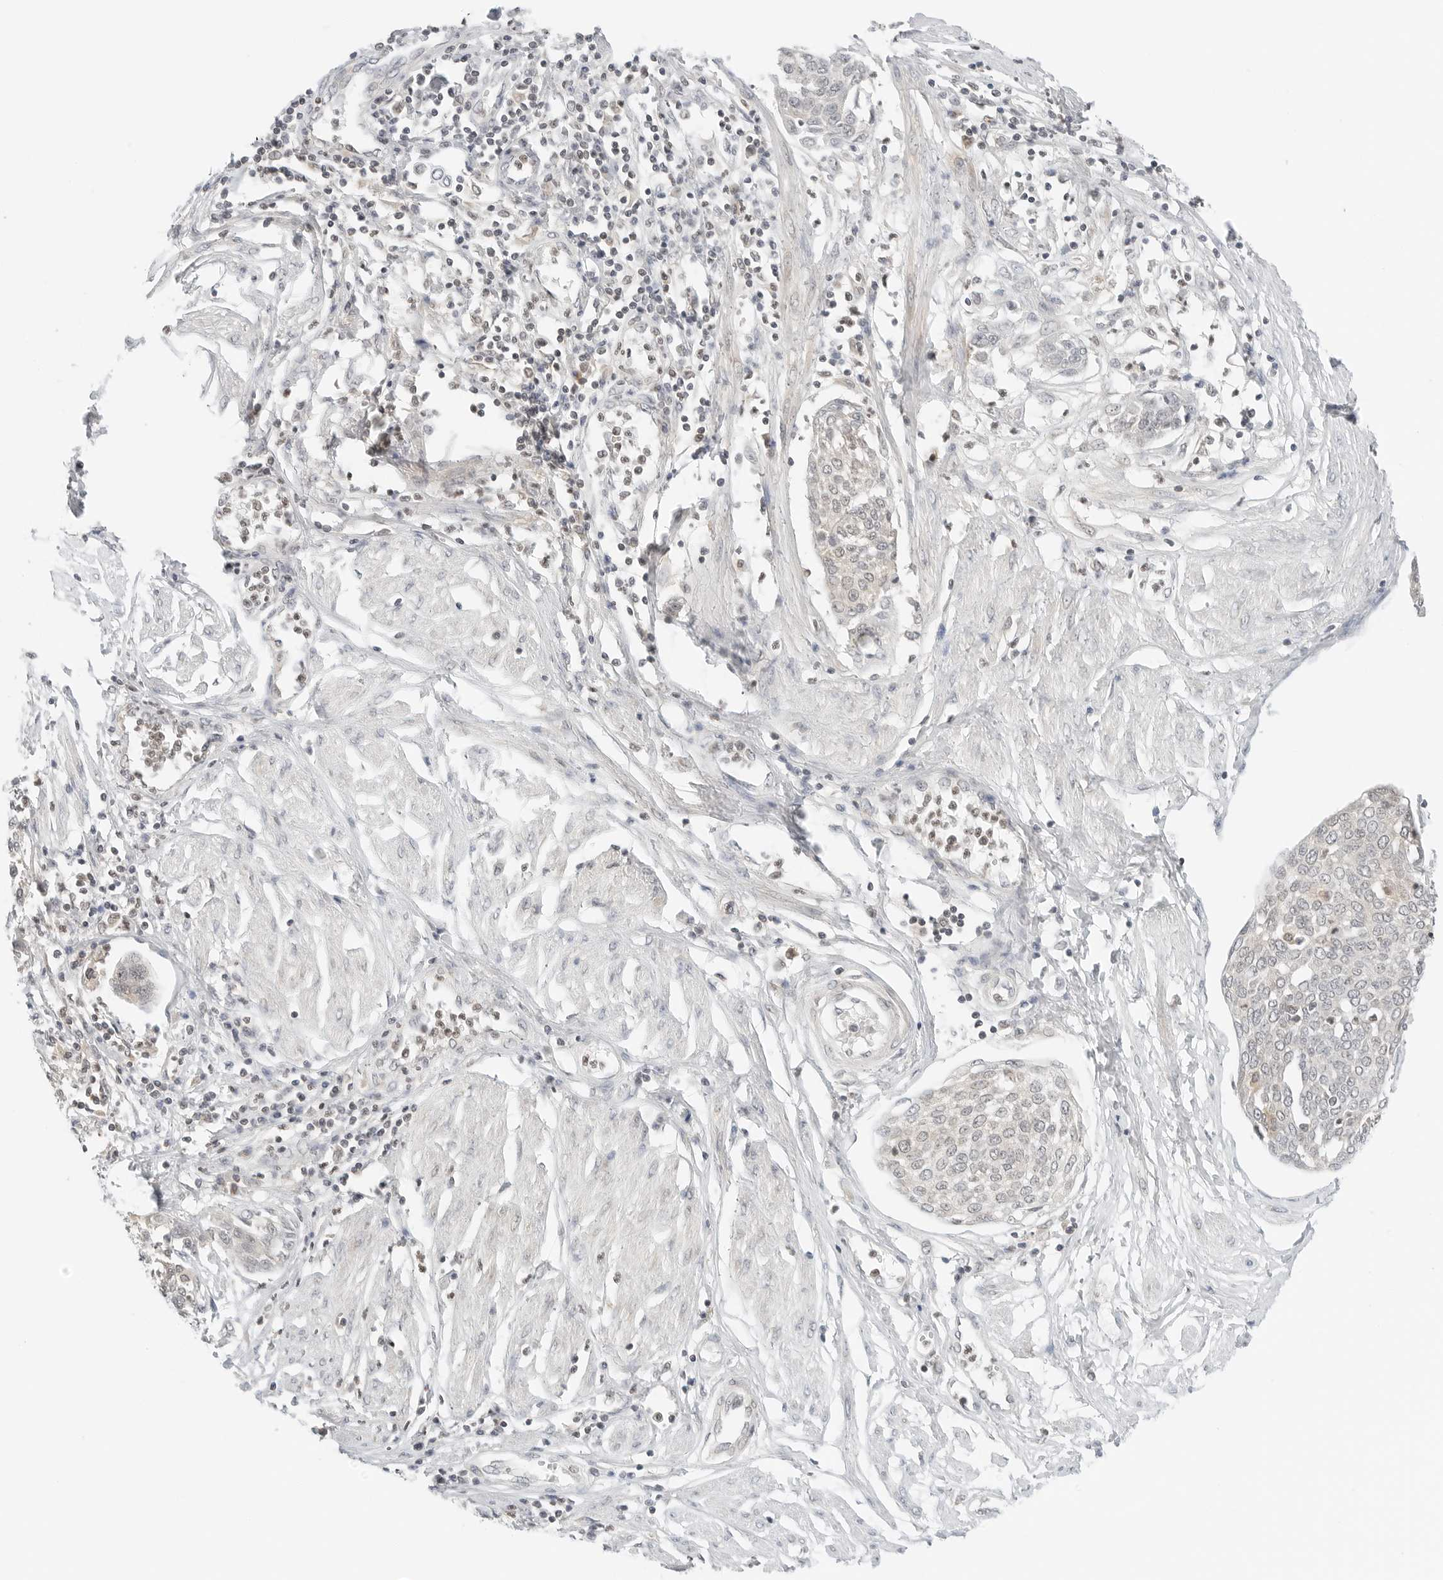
{"staining": {"intensity": "weak", "quantity": "<25%", "location": "cytoplasmic/membranous"}, "tissue": "cervical cancer", "cell_type": "Tumor cells", "image_type": "cancer", "snomed": [{"axis": "morphology", "description": "Squamous cell carcinoma, NOS"}, {"axis": "topography", "description": "Cervix"}], "caption": "A high-resolution micrograph shows IHC staining of squamous cell carcinoma (cervical), which demonstrates no significant staining in tumor cells.", "gene": "IQCC", "patient": {"sex": "female", "age": 34}}